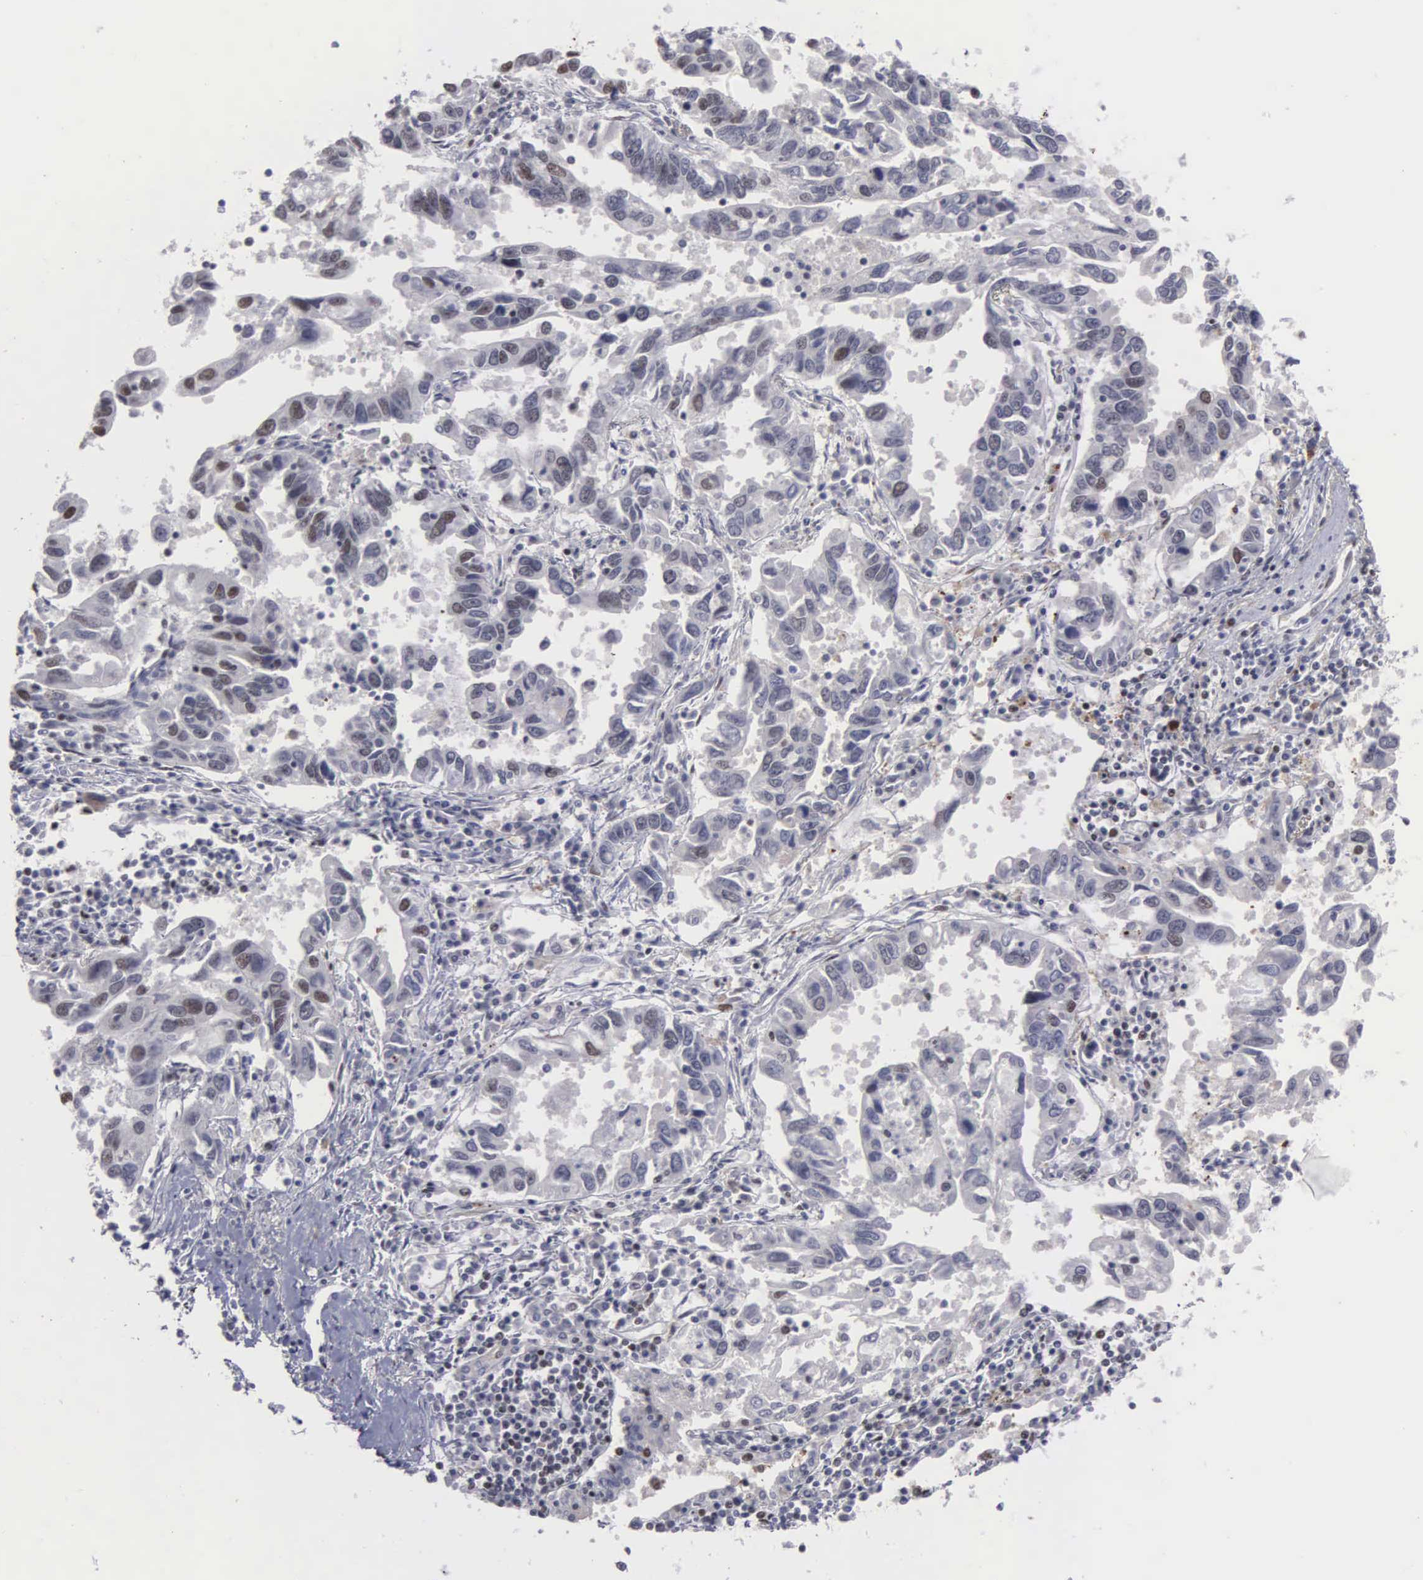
{"staining": {"intensity": "weak", "quantity": "25%-75%", "location": "nuclear"}, "tissue": "lung cancer", "cell_type": "Tumor cells", "image_type": "cancer", "snomed": [{"axis": "morphology", "description": "Adenocarcinoma, NOS"}, {"axis": "topography", "description": "Lung"}], "caption": "Lung cancer (adenocarcinoma) was stained to show a protein in brown. There is low levels of weak nuclear expression in approximately 25%-75% of tumor cells.", "gene": "KIAA0586", "patient": {"sex": "male", "age": 48}}